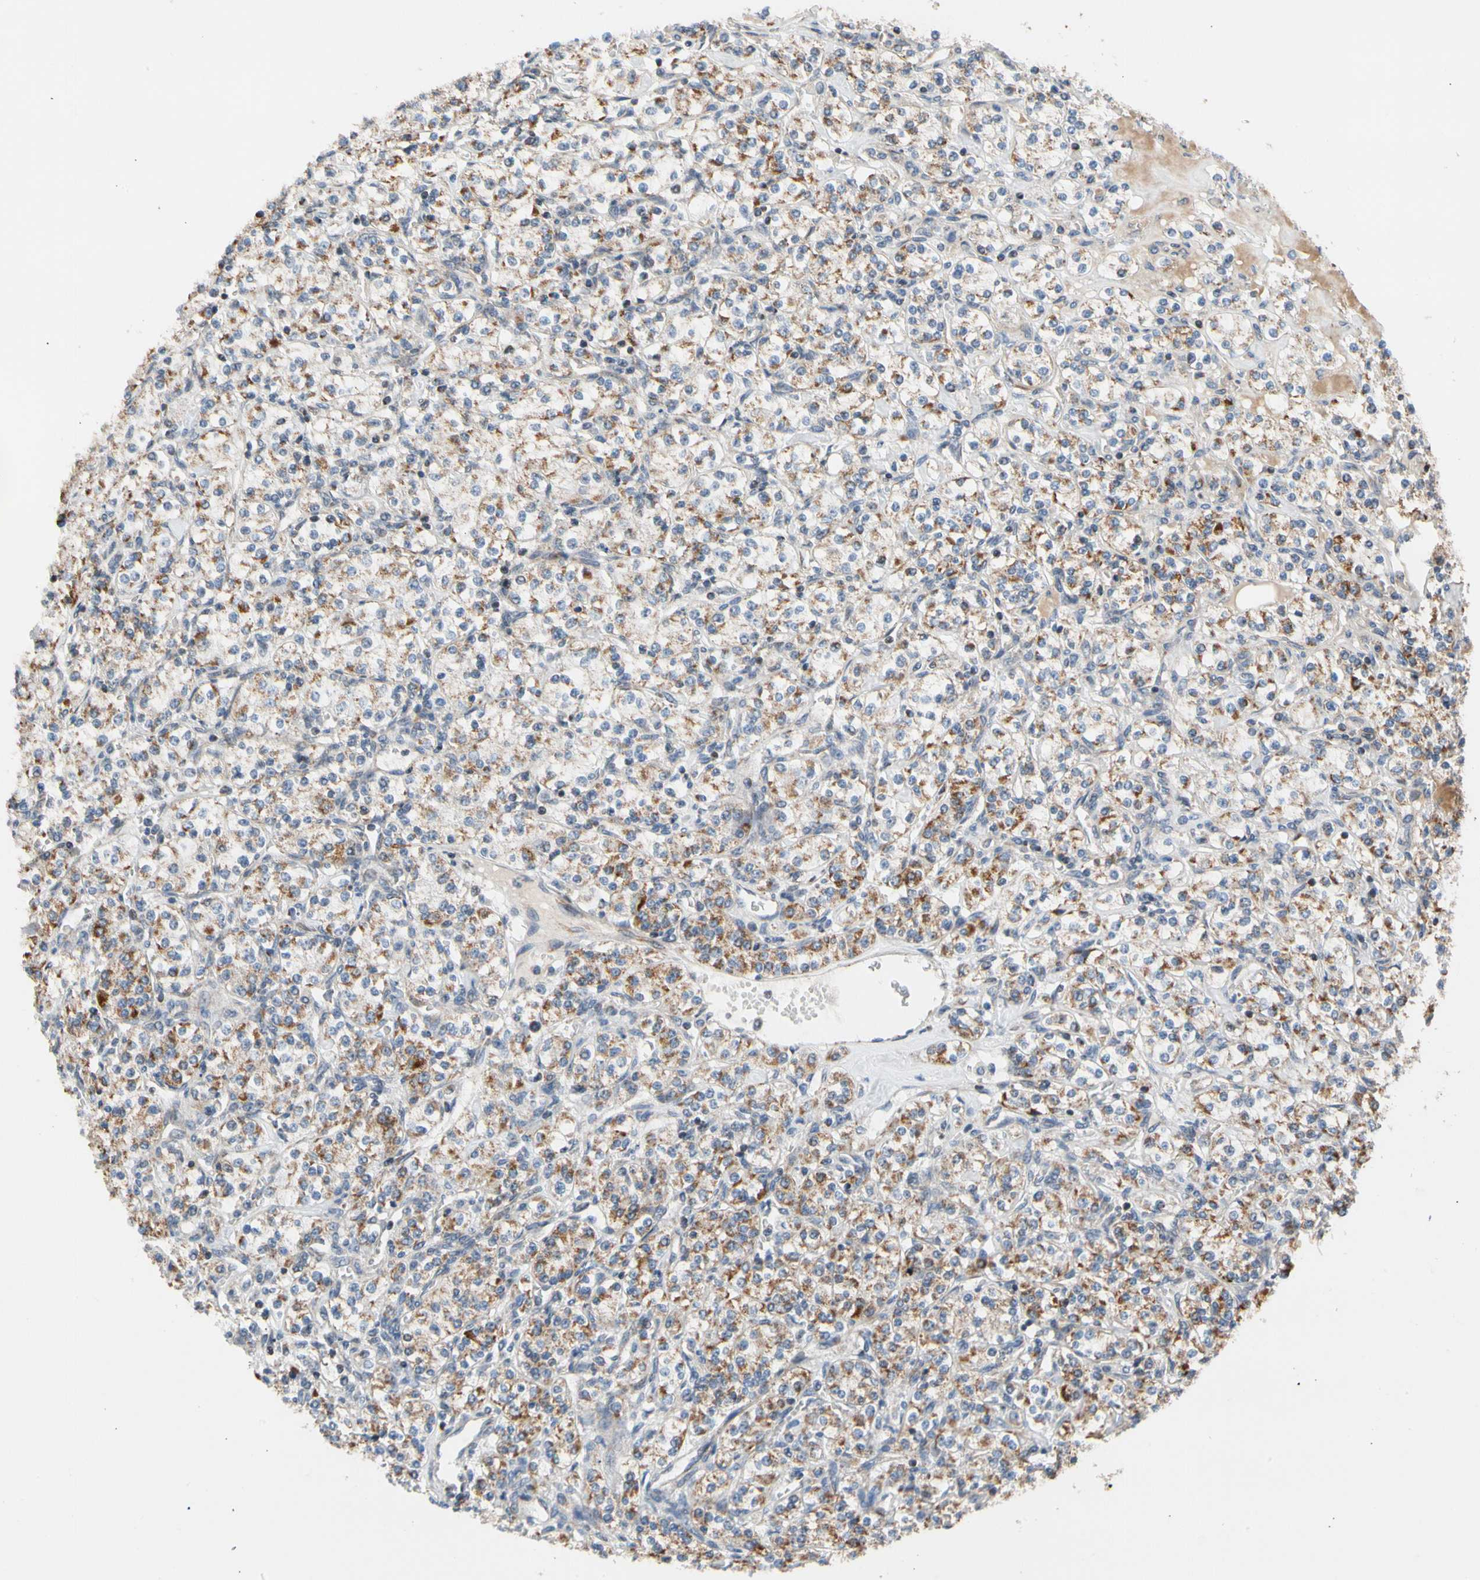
{"staining": {"intensity": "moderate", "quantity": "25%-75%", "location": "cytoplasmic/membranous"}, "tissue": "renal cancer", "cell_type": "Tumor cells", "image_type": "cancer", "snomed": [{"axis": "morphology", "description": "Adenocarcinoma, NOS"}, {"axis": "topography", "description": "Kidney"}], "caption": "Adenocarcinoma (renal) was stained to show a protein in brown. There is medium levels of moderate cytoplasmic/membranous staining in approximately 25%-75% of tumor cells. The staining is performed using DAB brown chromogen to label protein expression. The nuclei are counter-stained blue using hematoxylin.", "gene": "KHDC4", "patient": {"sex": "male", "age": 77}}